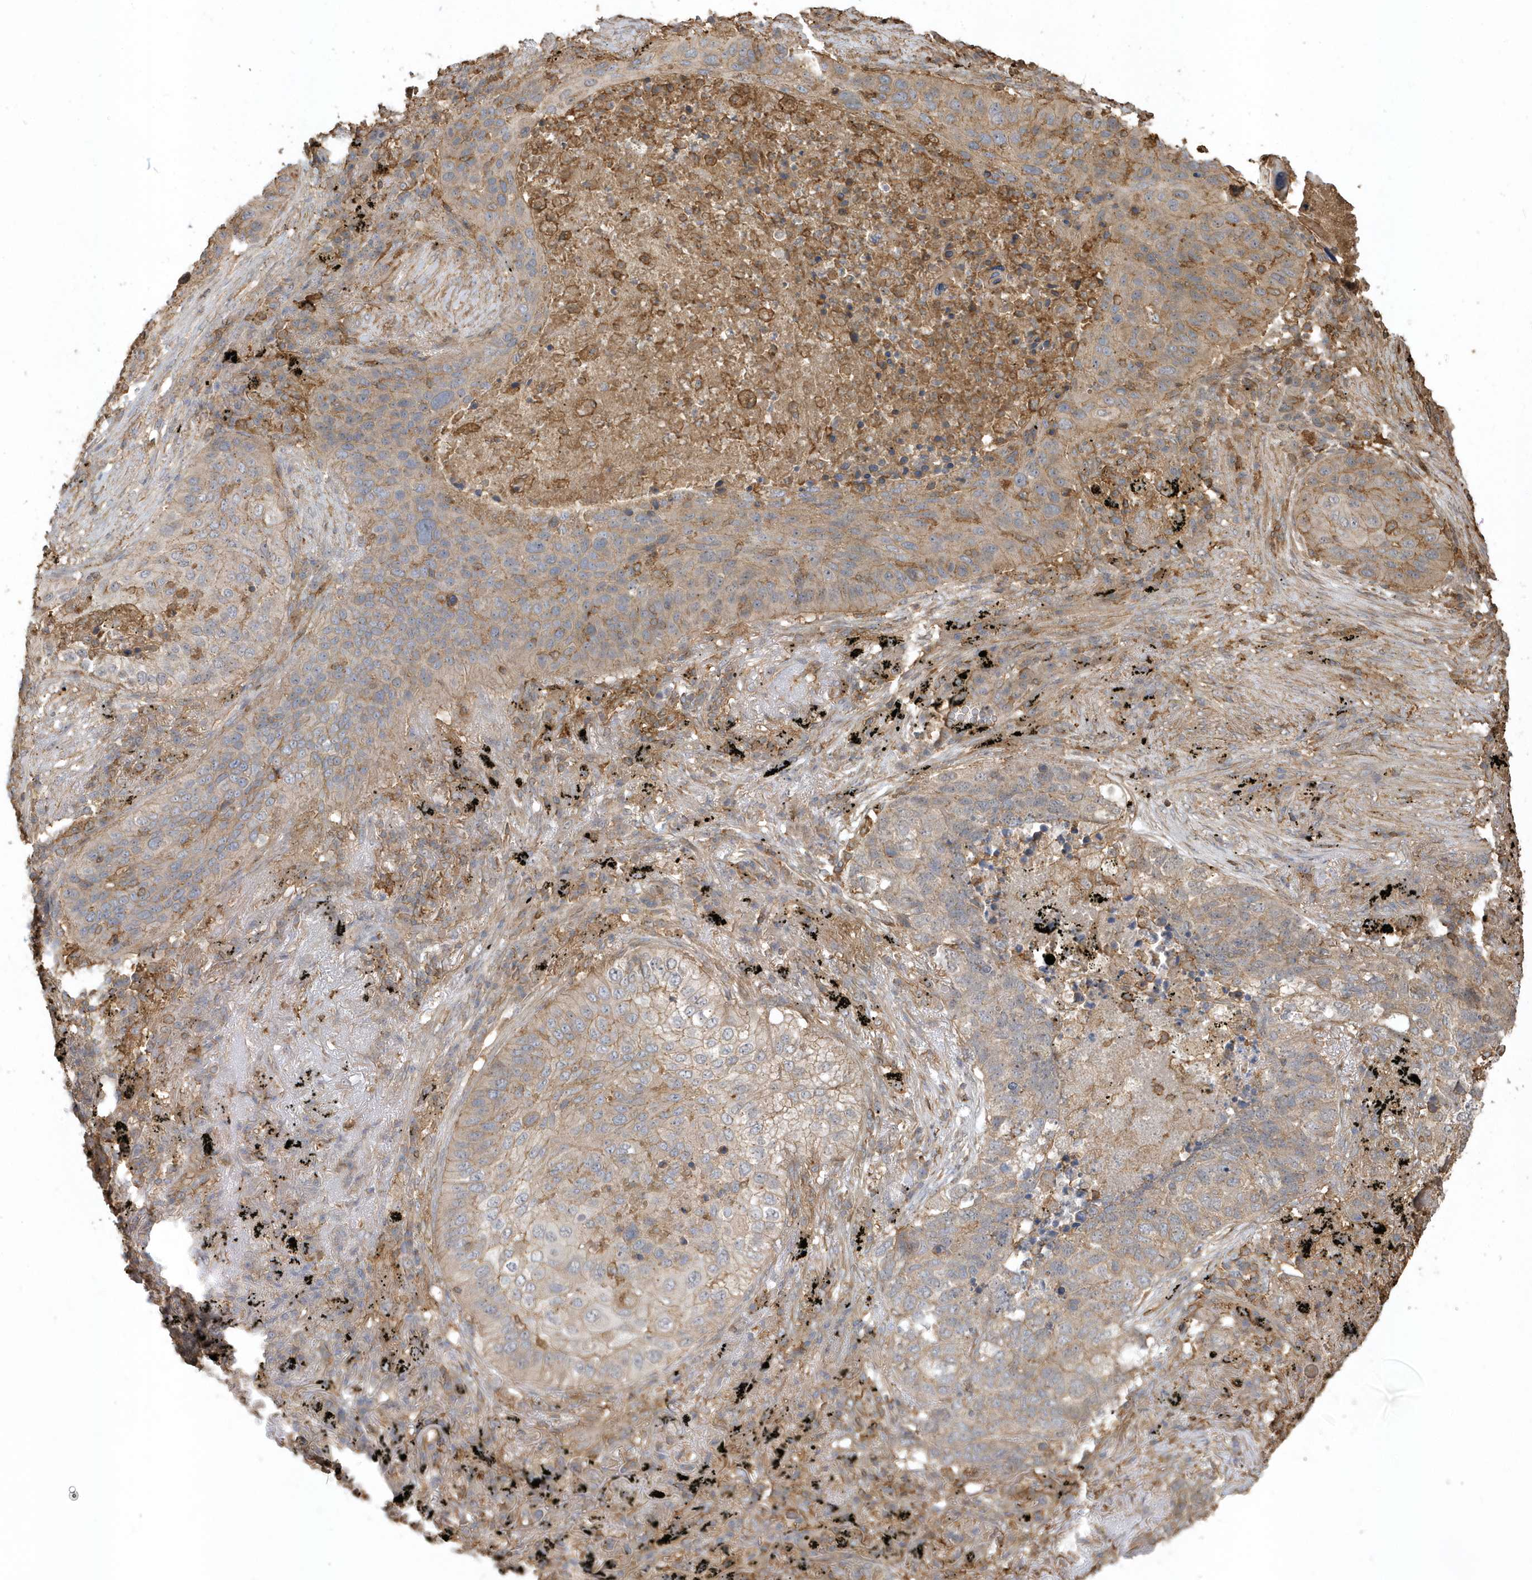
{"staining": {"intensity": "moderate", "quantity": "<25%", "location": "cytoplasmic/membranous"}, "tissue": "lung cancer", "cell_type": "Tumor cells", "image_type": "cancer", "snomed": [{"axis": "morphology", "description": "Squamous cell carcinoma, NOS"}, {"axis": "topography", "description": "Lung"}], "caption": "IHC (DAB (3,3'-diaminobenzidine)) staining of squamous cell carcinoma (lung) shows moderate cytoplasmic/membranous protein staining in about <25% of tumor cells. (brown staining indicates protein expression, while blue staining denotes nuclei).", "gene": "ZBTB8A", "patient": {"sex": "female", "age": 63}}